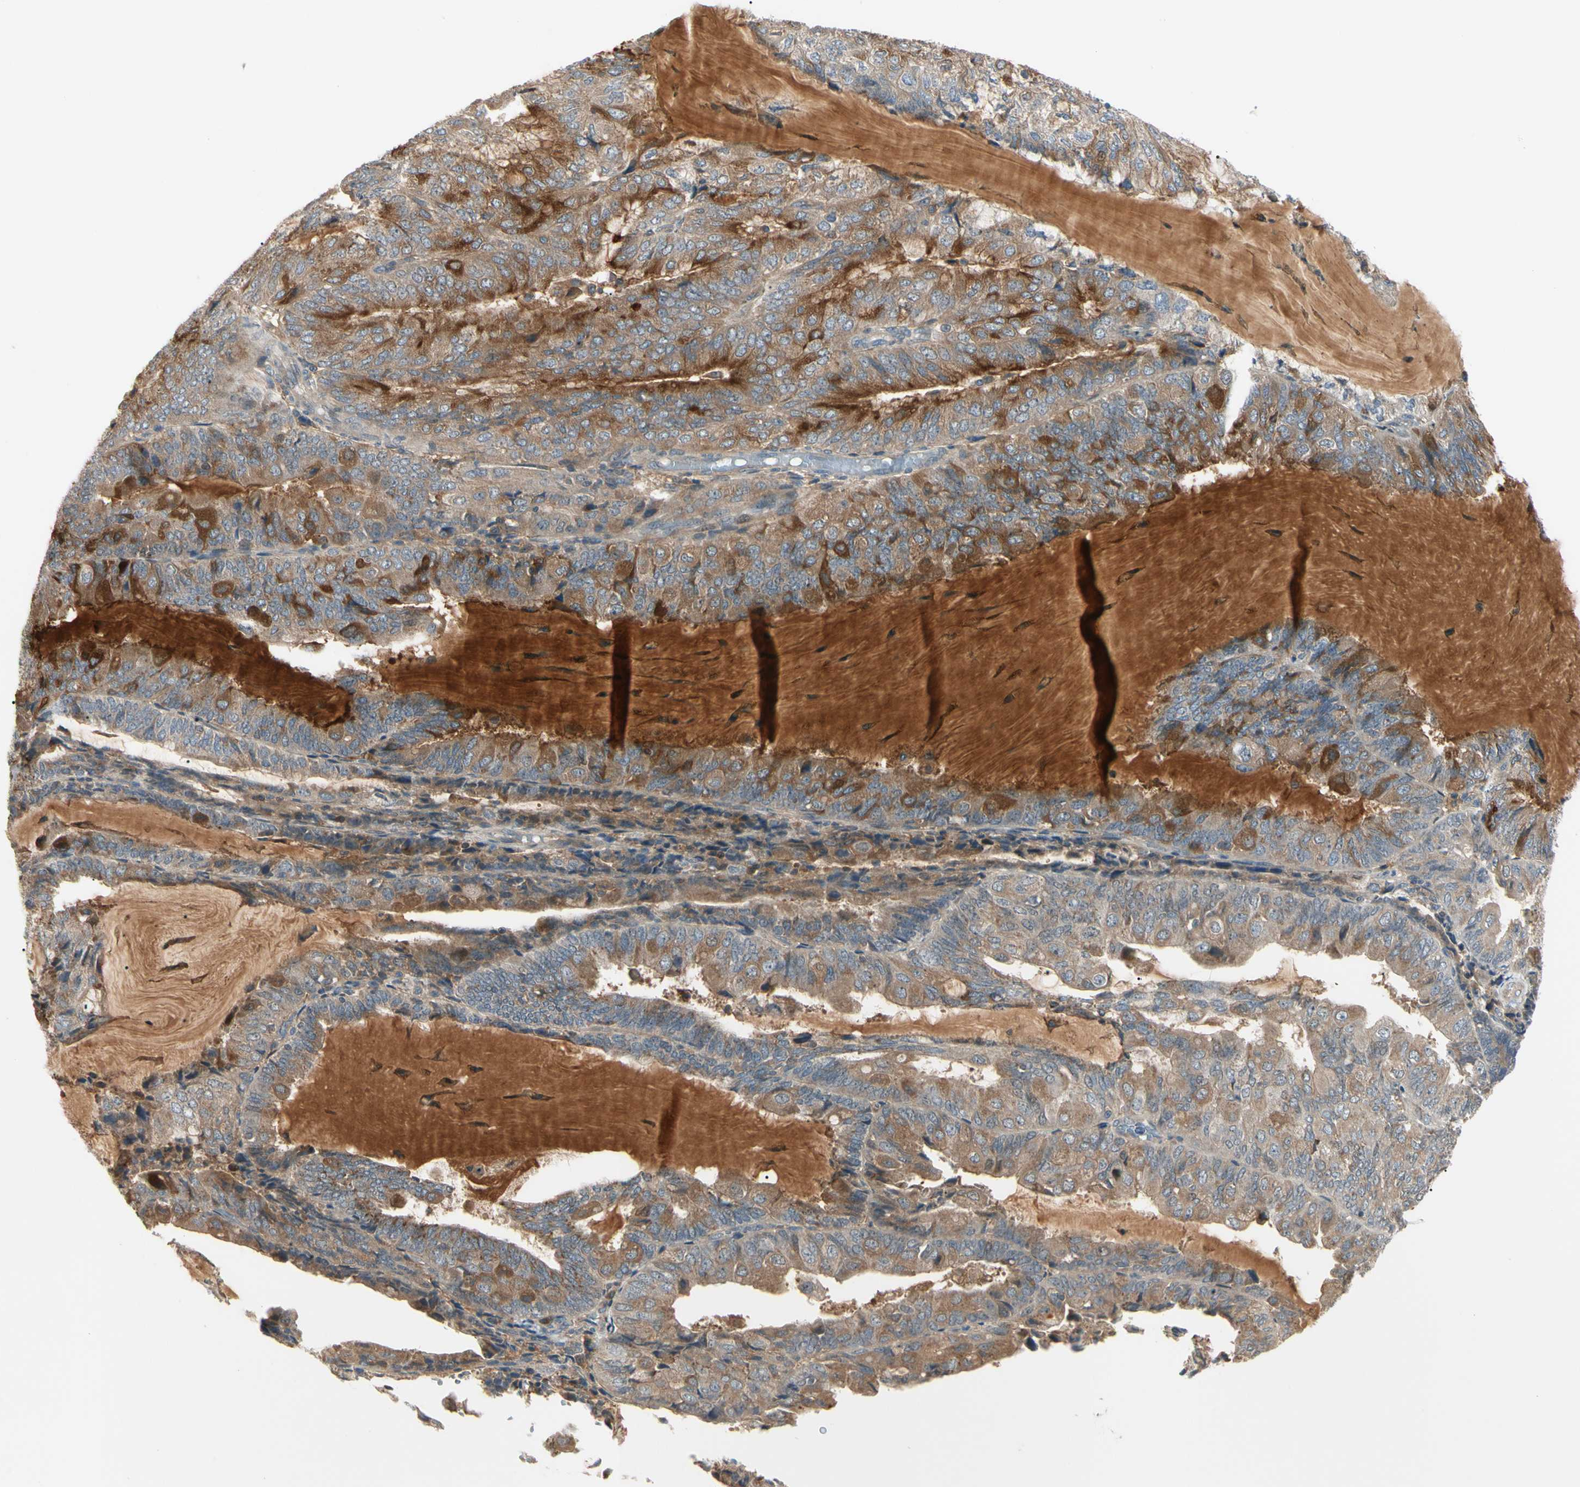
{"staining": {"intensity": "moderate", "quantity": ">75%", "location": "cytoplasmic/membranous"}, "tissue": "endometrial cancer", "cell_type": "Tumor cells", "image_type": "cancer", "snomed": [{"axis": "morphology", "description": "Adenocarcinoma, NOS"}, {"axis": "topography", "description": "Endometrium"}], "caption": "High-magnification brightfield microscopy of adenocarcinoma (endometrial) stained with DAB (brown) and counterstained with hematoxylin (blue). tumor cells exhibit moderate cytoplasmic/membranous staining is appreciated in approximately>75% of cells.", "gene": "F2R", "patient": {"sex": "female", "age": 81}}